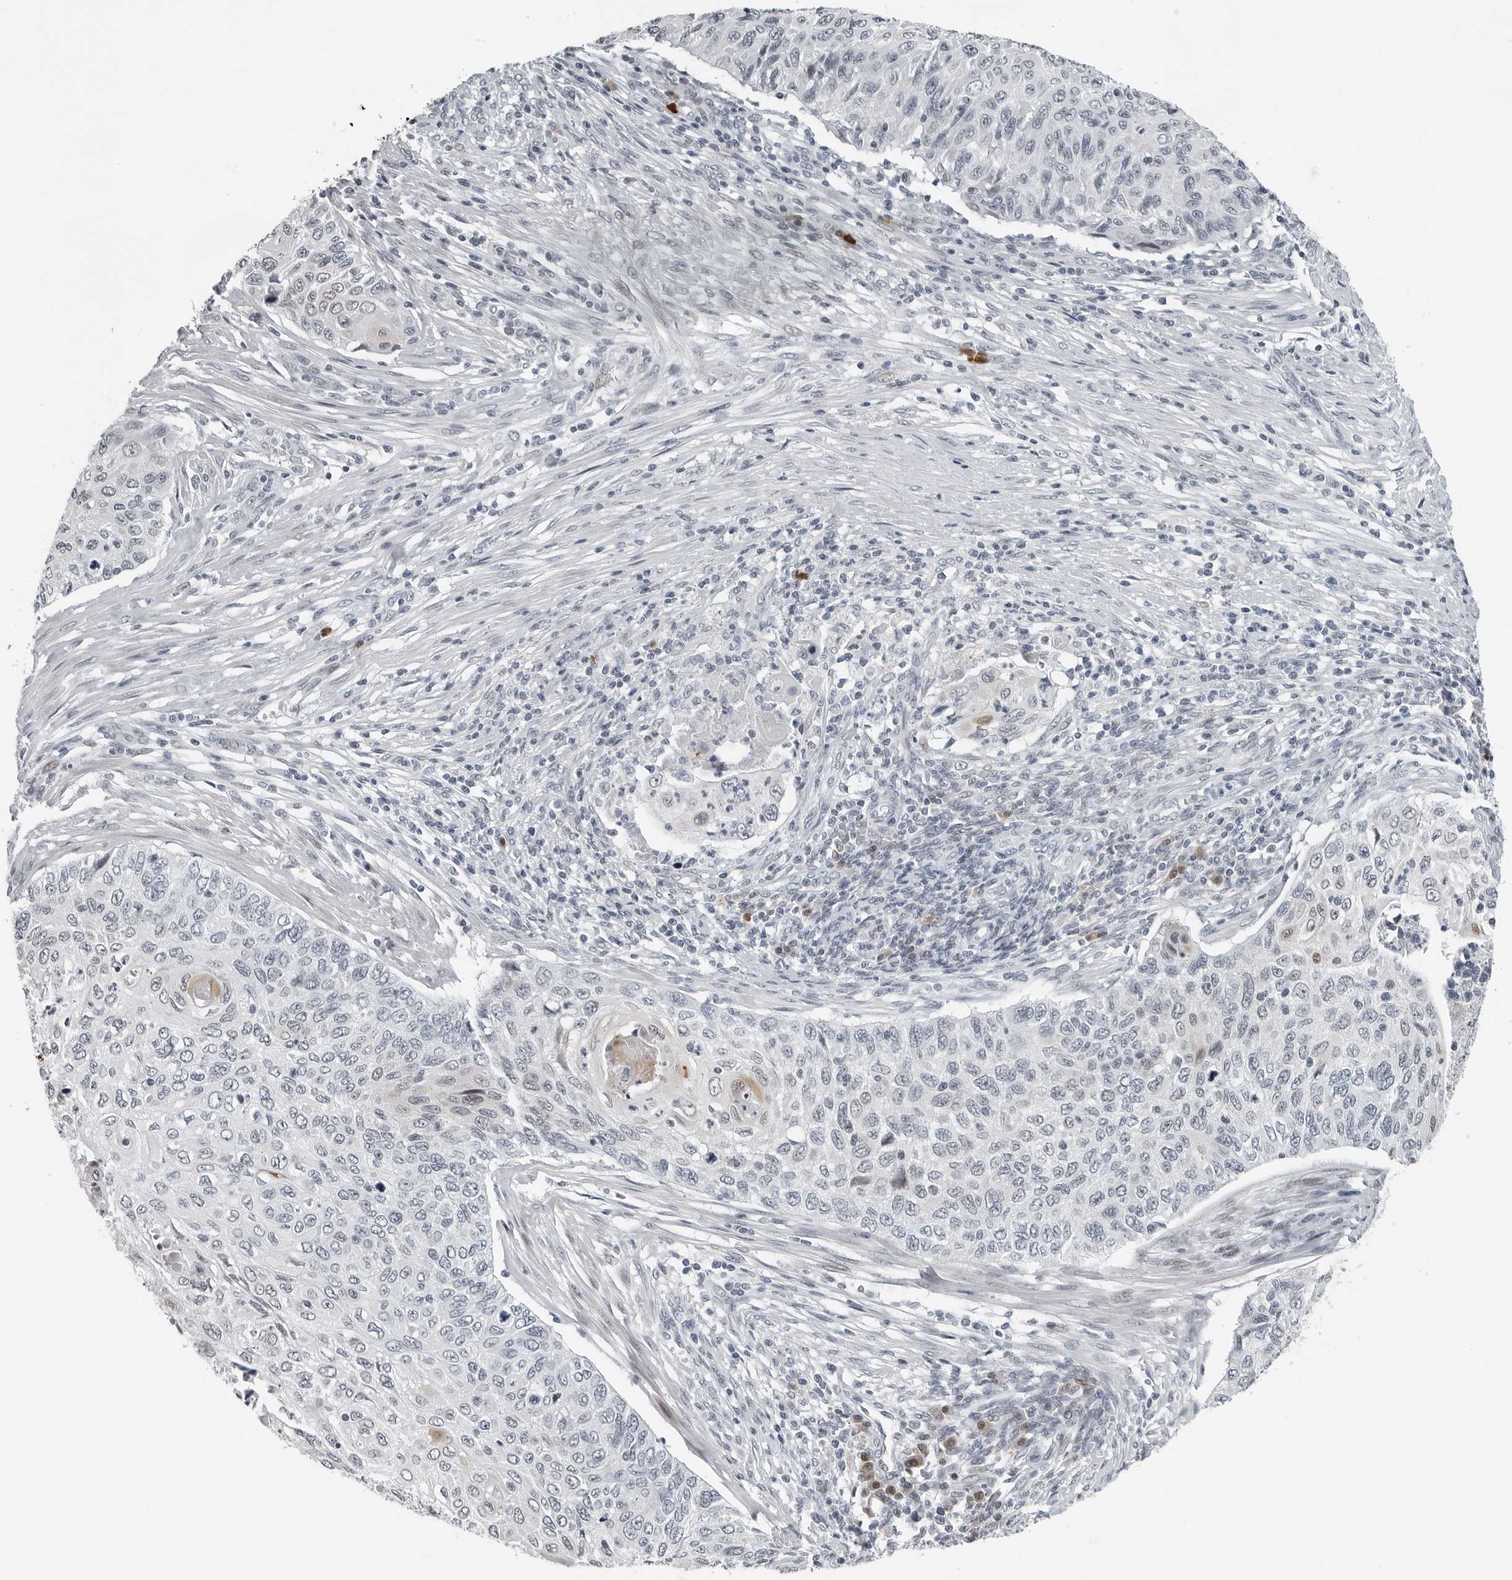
{"staining": {"intensity": "negative", "quantity": "none", "location": "none"}, "tissue": "cervical cancer", "cell_type": "Tumor cells", "image_type": "cancer", "snomed": [{"axis": "morphology", "description": "Squamous cell carcinoma, NOS"}, {"axis": "topography", "description": "Cervix"}], "caption": "A micrograph of cervical squamous cell carcinoma stained for a protein shows no brown staining in tumor cells. (Brightfield microscopy of DAB (3,3'-diaminobenzidine) IHC at high magnification).", "gene": "PPP1R42", "patient": {"sex": "female", "age": 70}}